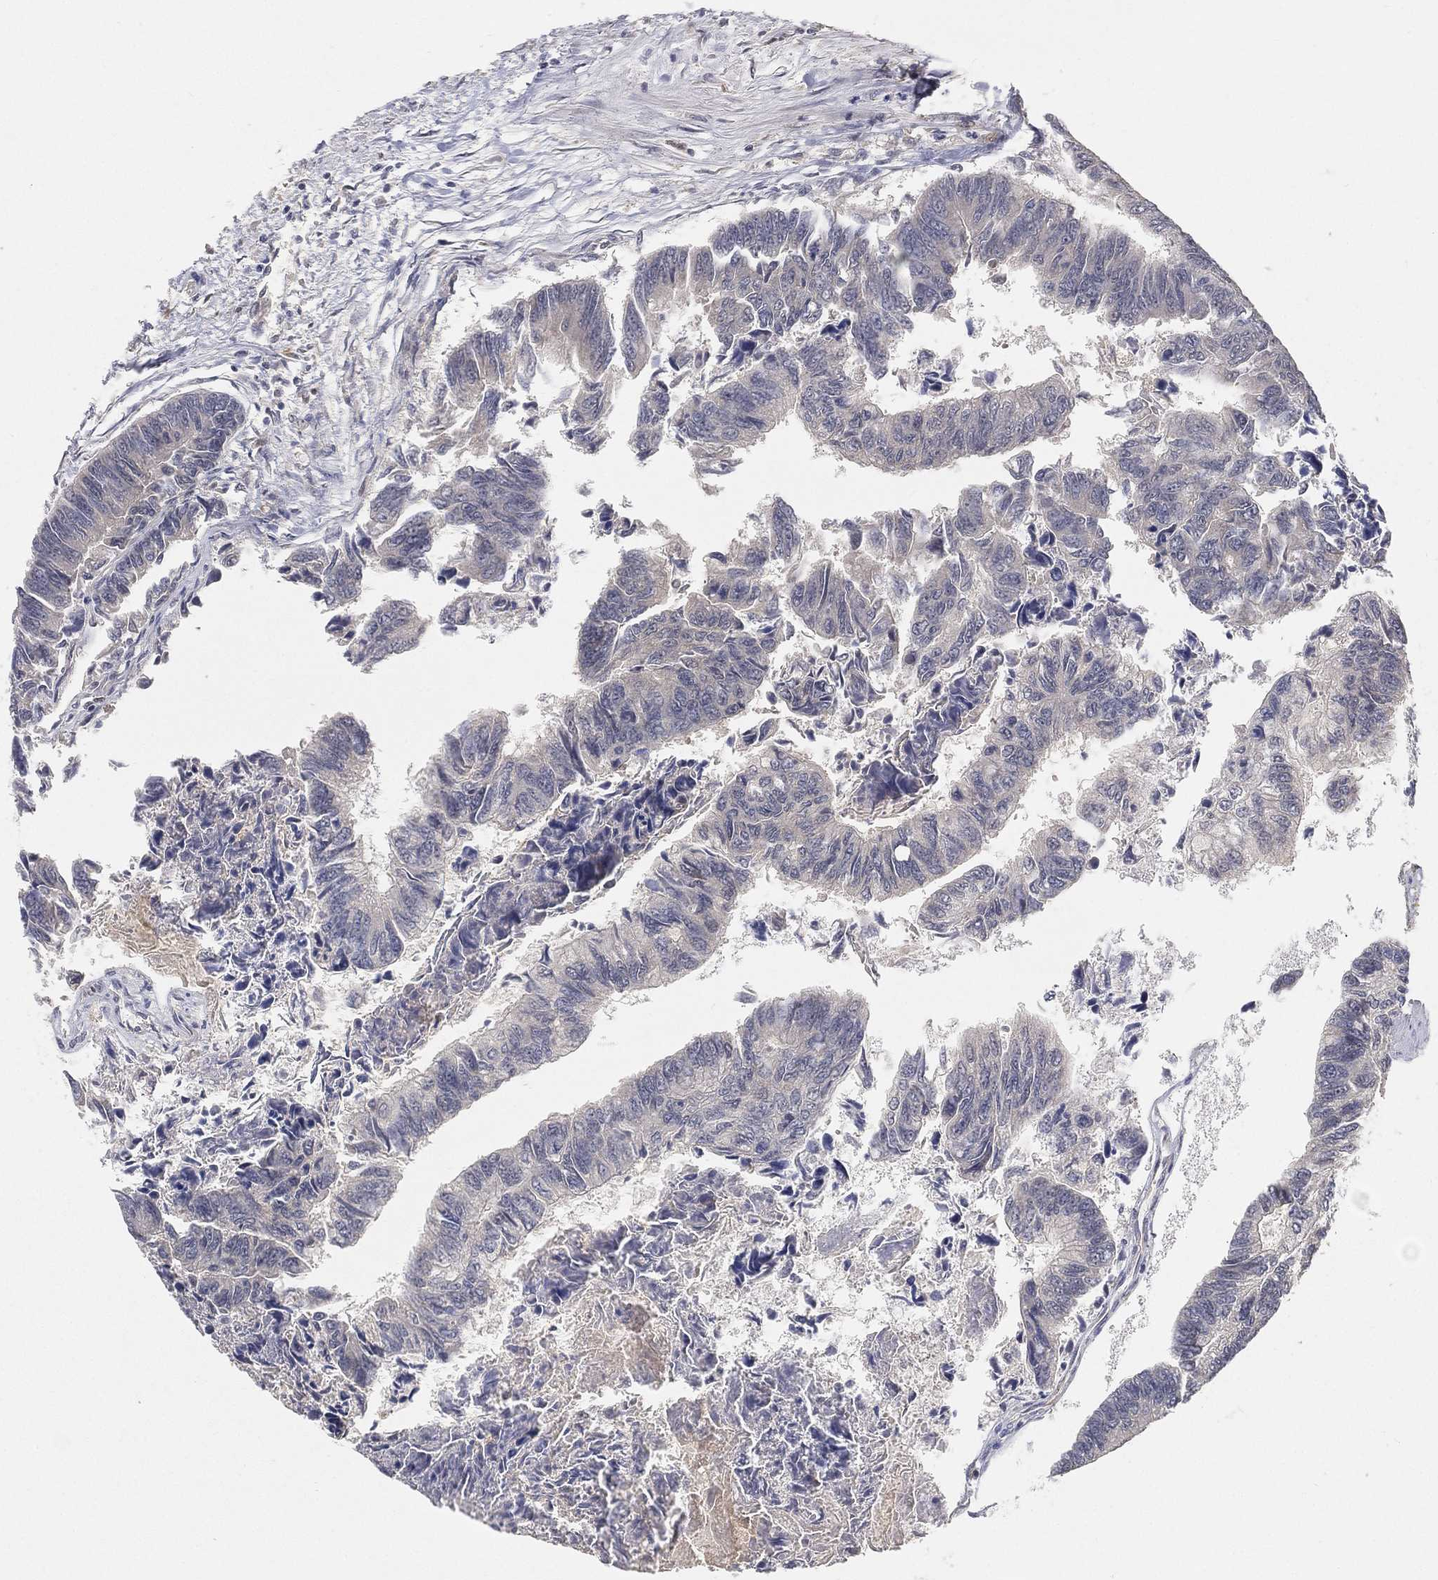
{"staining": {"intensity": "negative", "quantity": "none", "location": "none"}, "tissue": "colorectal cancer", "cell_type": "Tumor cells", "image_type": "cancer", "snomed": [{"axis": "morphology", "description": "Adenocarcinoma, NOS"}, {"axis": "topography", "description": "Colon"}], "caption": "Tumor cells are negative for brown protein staining in adenocarcinoma (colorectal). (DAB (3,3'-diaminobenzidine) immunohistochemistry (IHC) with hematoxylin counter stain).", "gene": "MAPK1", "patient": {"sex": "female", "age": 65}}